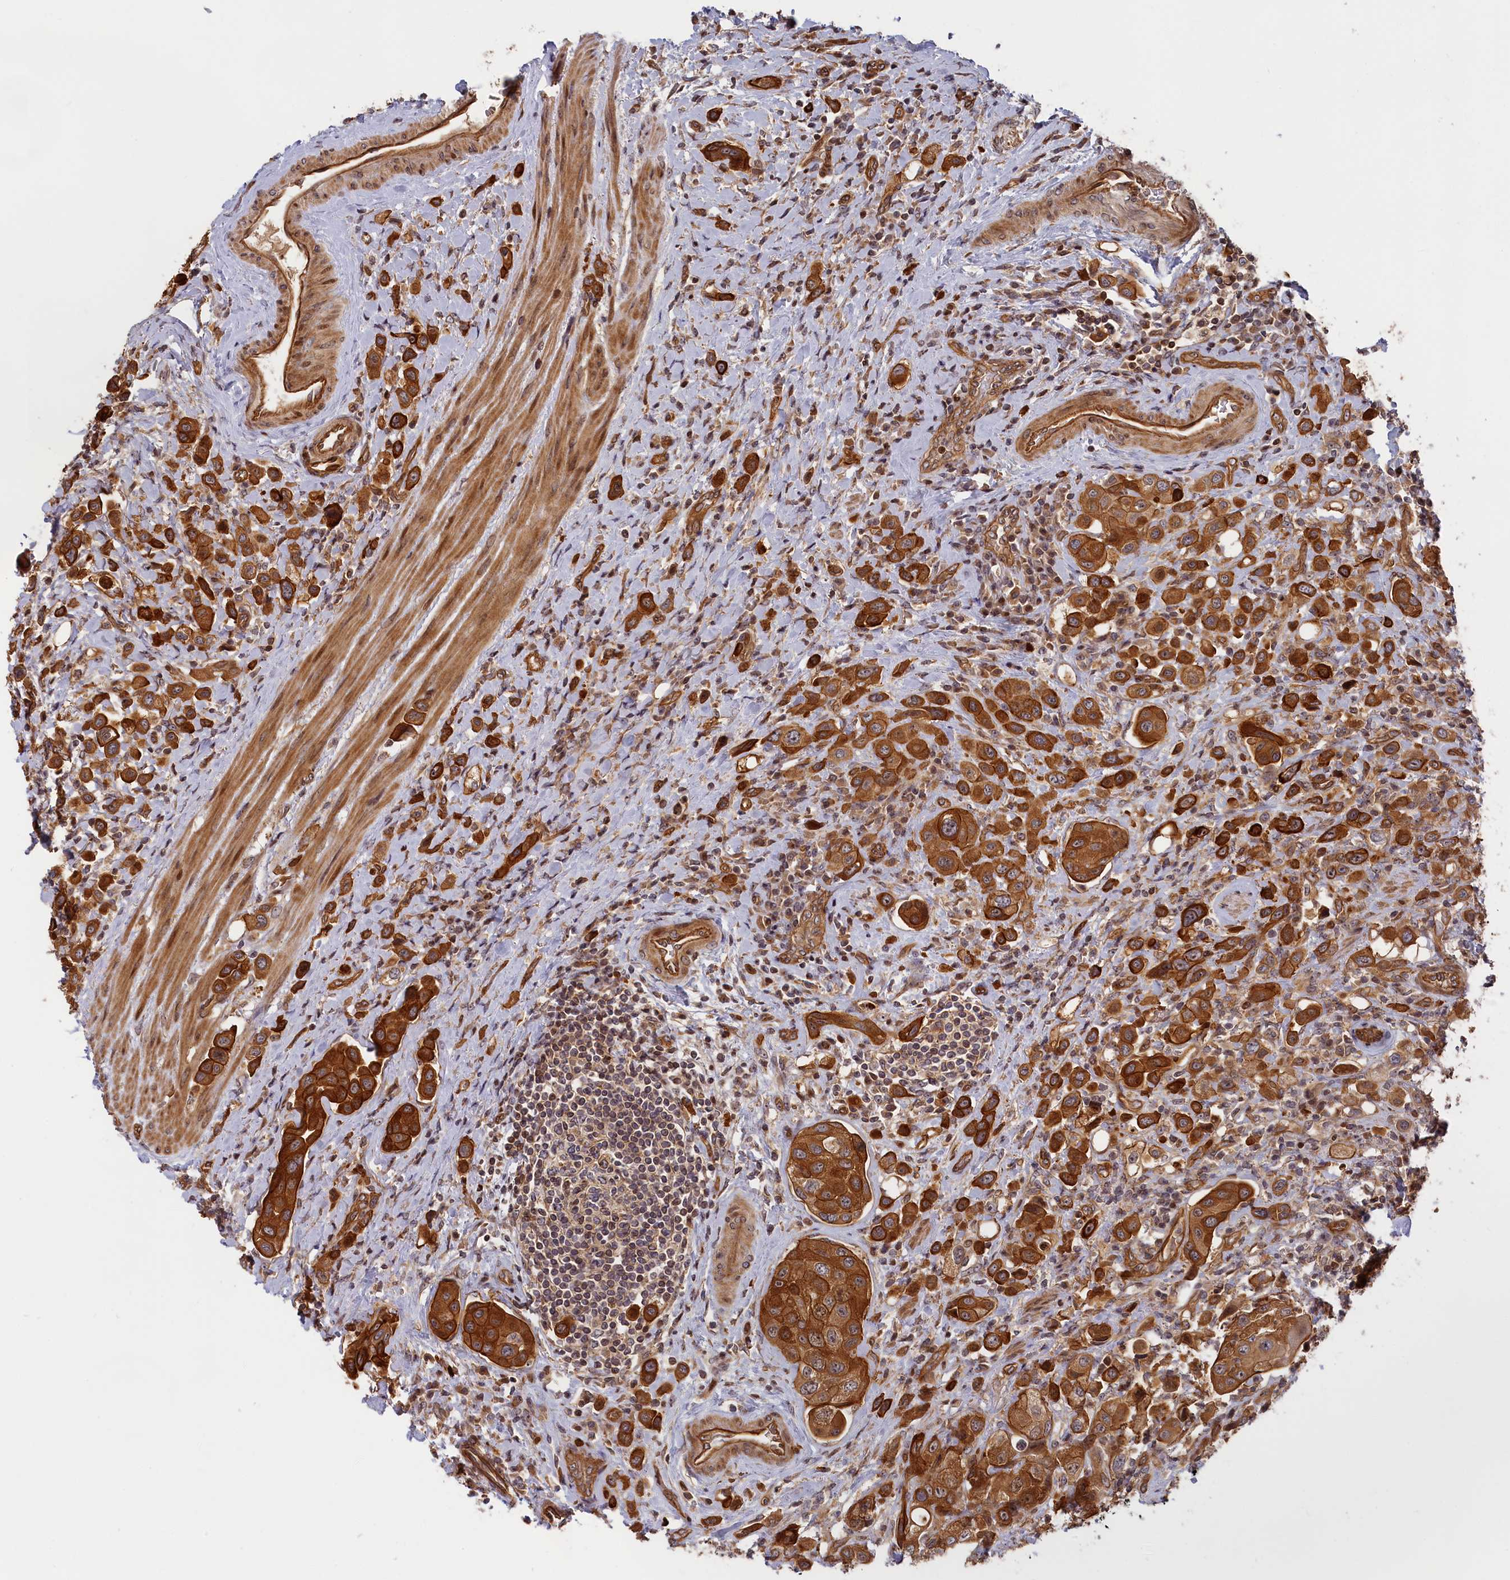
{"staining": {"intensity": "strong", "quantity": ">75%", "location": "cytoplasmic/membranous"}, "tissue": "urothelial cancer", "cell_type": "Tumor cells", "image_type": "cancer", "snomed": [{"axis": "morphology", "description": "Urothelial carcinoma, High grade"}, {"axis": "topography", "description": "Urinary bladder"}], "caption": "High-power microscopy captured an immunohistochemistry image of urothelial cancer, revealing strong cytoplasmic/membranous positivity in about >75% of tumor cells.", "gene": "CEP44", "patient": {"sex": "male", "age": 50}}